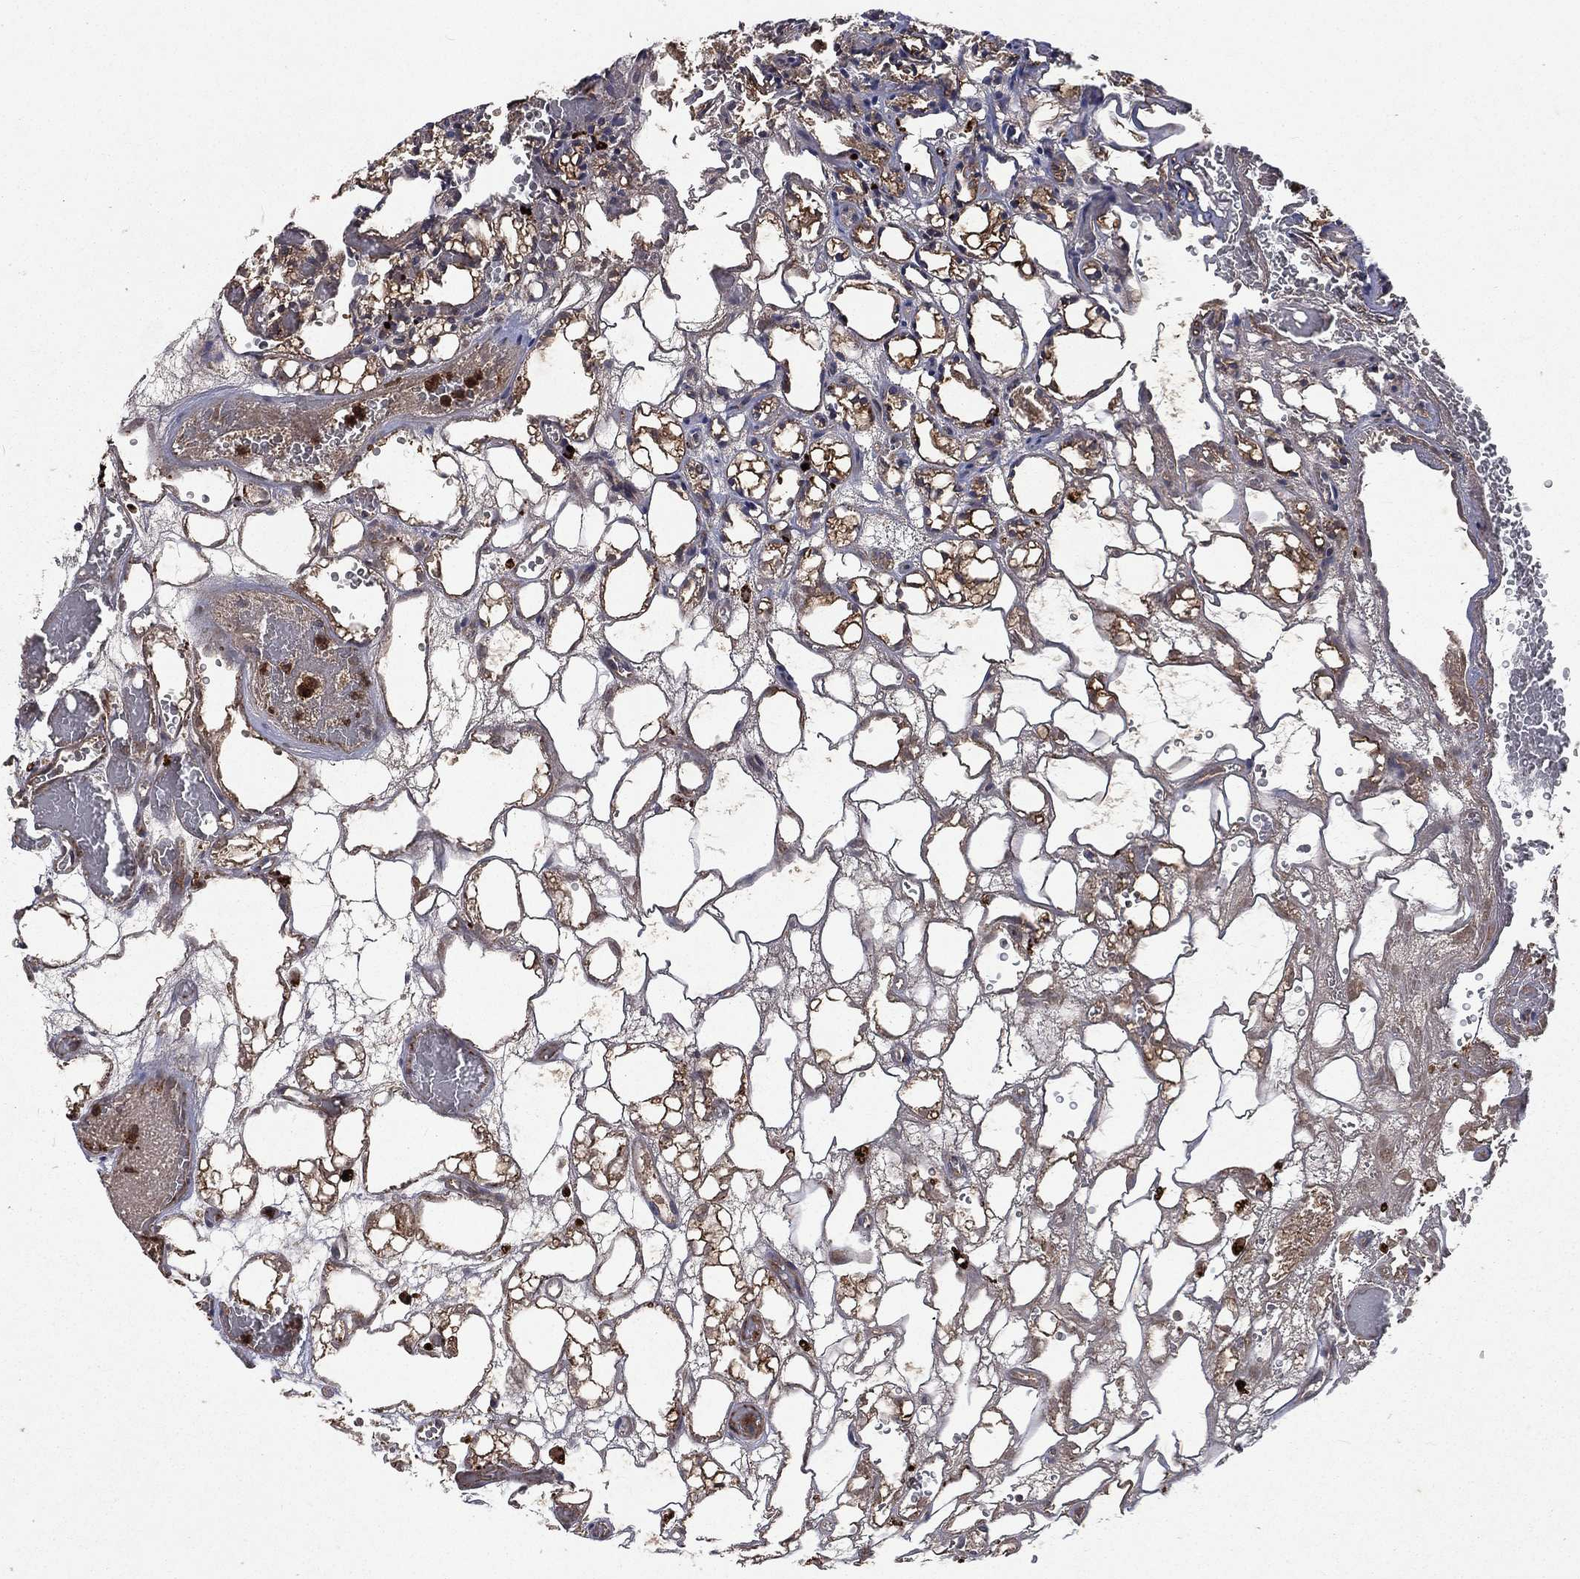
{"staining": {"intensity": "moderate", "quantity": "<25%", "location": "cytoplasmic/membranous"}, "tissue": "renal cancer", "cell_type": "Tumor cells", "image_type": "cancer", "snomed": [{"axis": "morphology", "description": "Adenocarcinoma, NOS"}, {"axis": "topography", "description": "Kidney"}], "caption": "Immunohistochemical staining of human adenocarcinoma (renal) reveals low levels of moderate cytoplasmic/membranous protein expression in approximately <25% of tumor cells. (IHC, brightfield microscopy, high magnification).", "gene": "LENG8", "patient": {"sex": "female", "age": 69}}